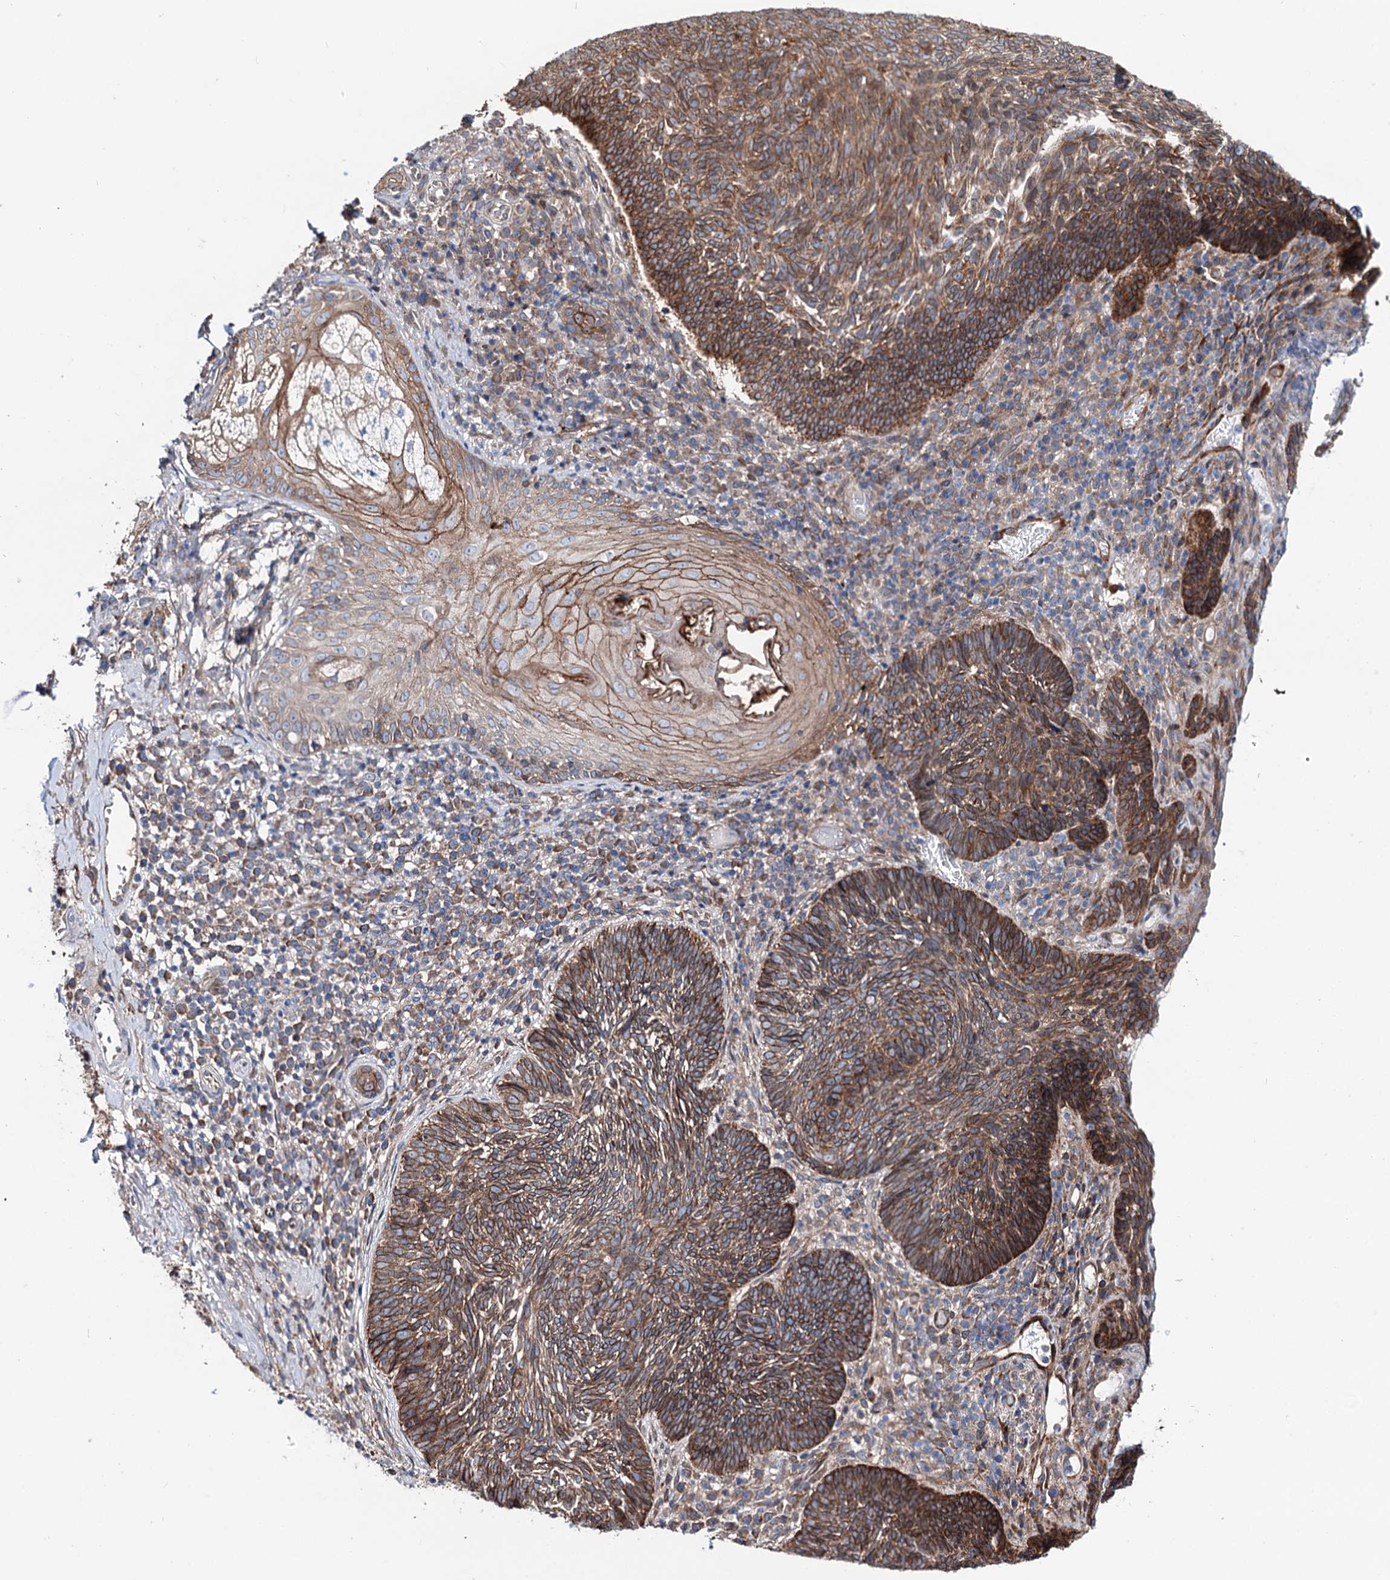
{"staining": {"intensity": "strong", "quantity": ">75%", "location": "cytoplasmic/membranous"}, "tissue": "skin cancer", "cell_type": "Tumor cells", "image_type": "cancer", "snomed": [{"axis": "morphology", "description": "Basal cell carcinoma"}, {"axis": "topography", "description": "Skin"}], "caption": "Human skin basal cell carcinoma stained with a protein marker reveals strong staining in tumor cells.", "gene": "PTDSS2", "patient": {"sex": "male", "age": 88}}